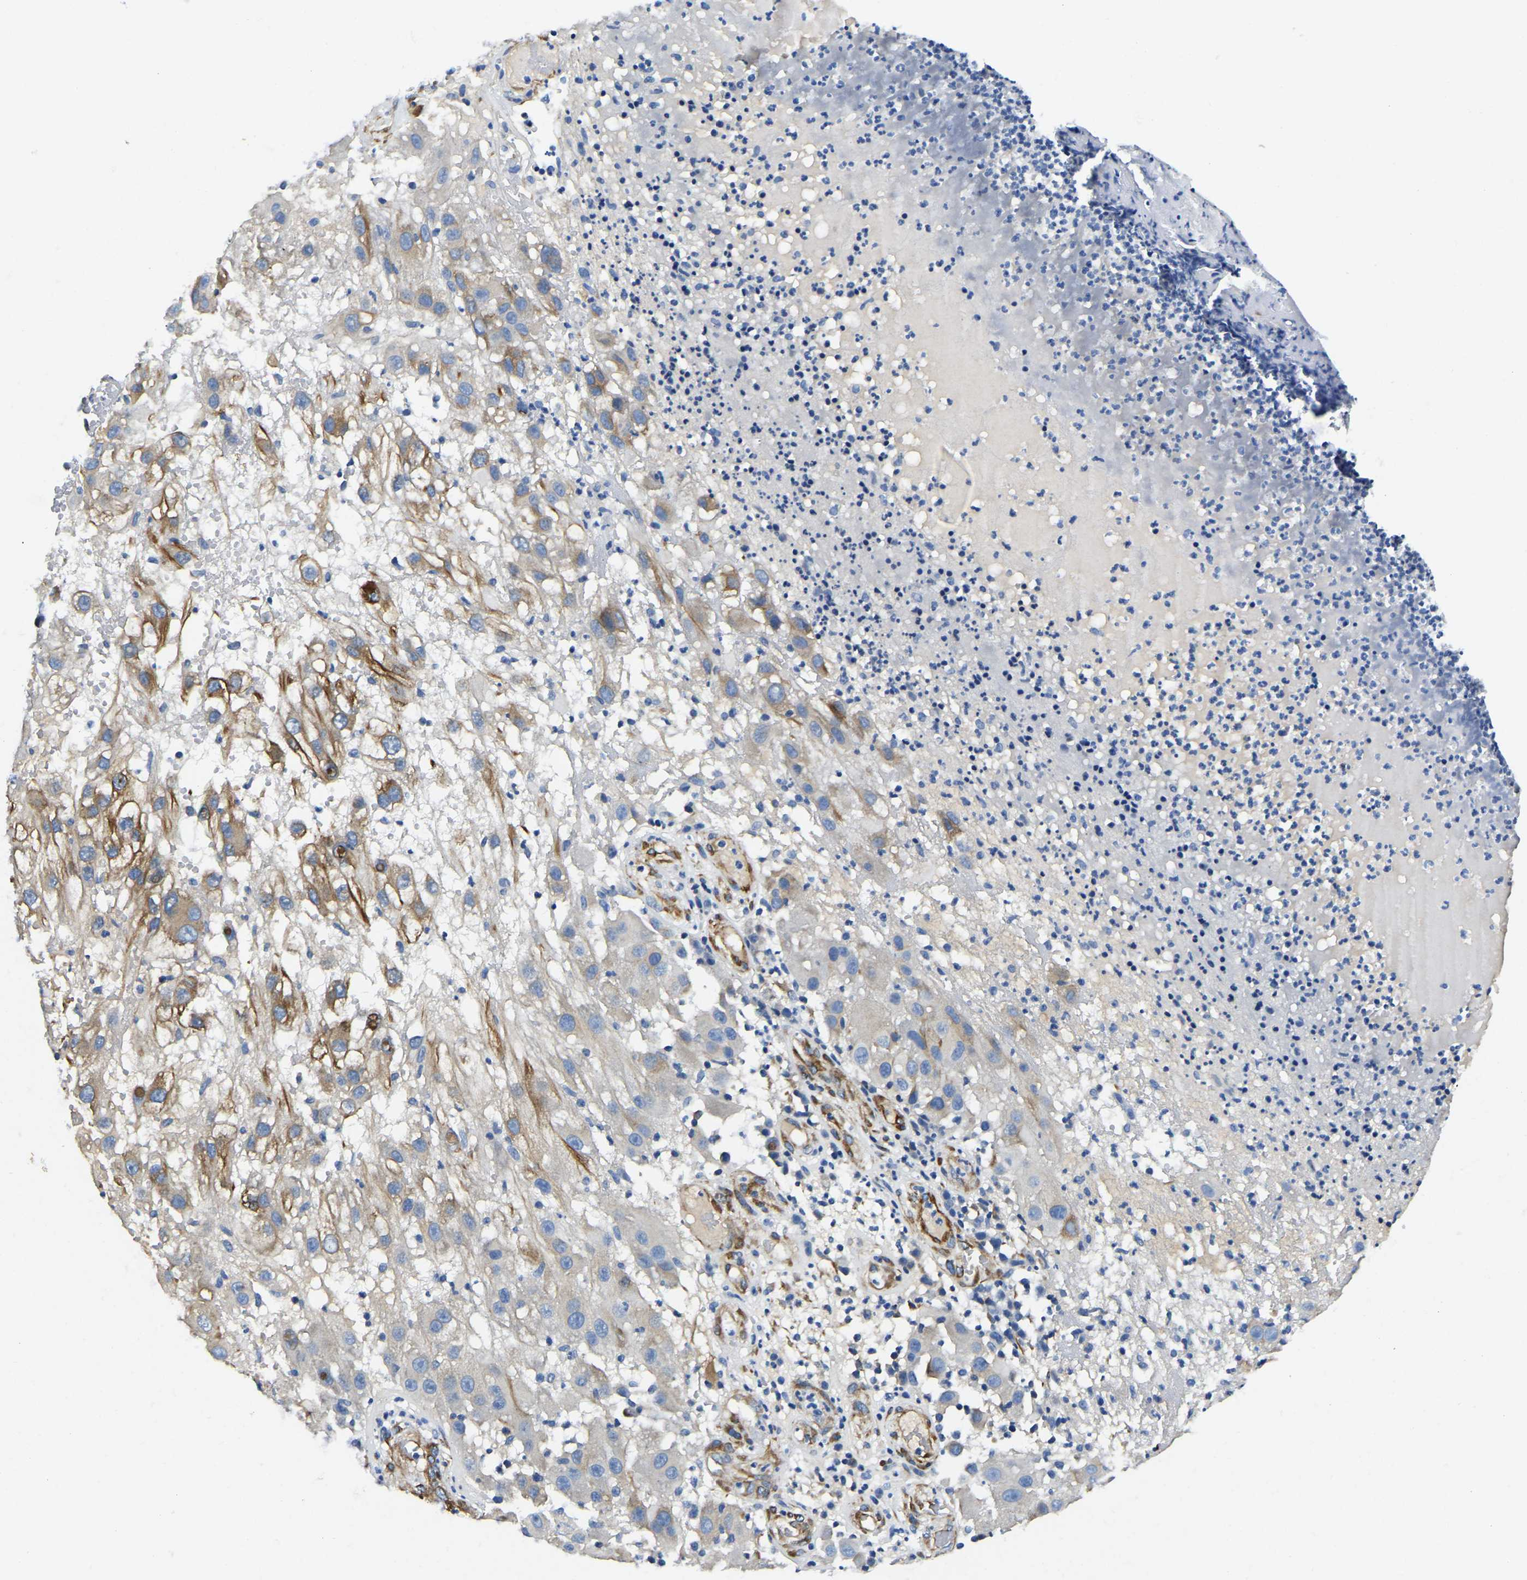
{"staining": {"intensity": "moderate", "quantity": "<25%", "location": "cytoplasmic/membranous"}, "tissue": "melanoma", "cell_type": "Tumor cells", "image_type": "cancer", "snomed": [{"axis": "morphology", "description": "Malignant melanoma, NOS"}, {"axis": "topography", "description": "Skin"}], "caption": "The micrograph demonstrates immunohistochemical staining of melanoma. There is moderate cytoplasmic/membranous staining is seen in about <25% of tumor cells. The protein is stained brown, and the nuclei are stained in blue (DAB (3,3'-diaminobenzidine) IHC with brightfield microscopy, high magnification).", "gene": "DUSP8", "patient": {"sex": "female", "age": 81}}